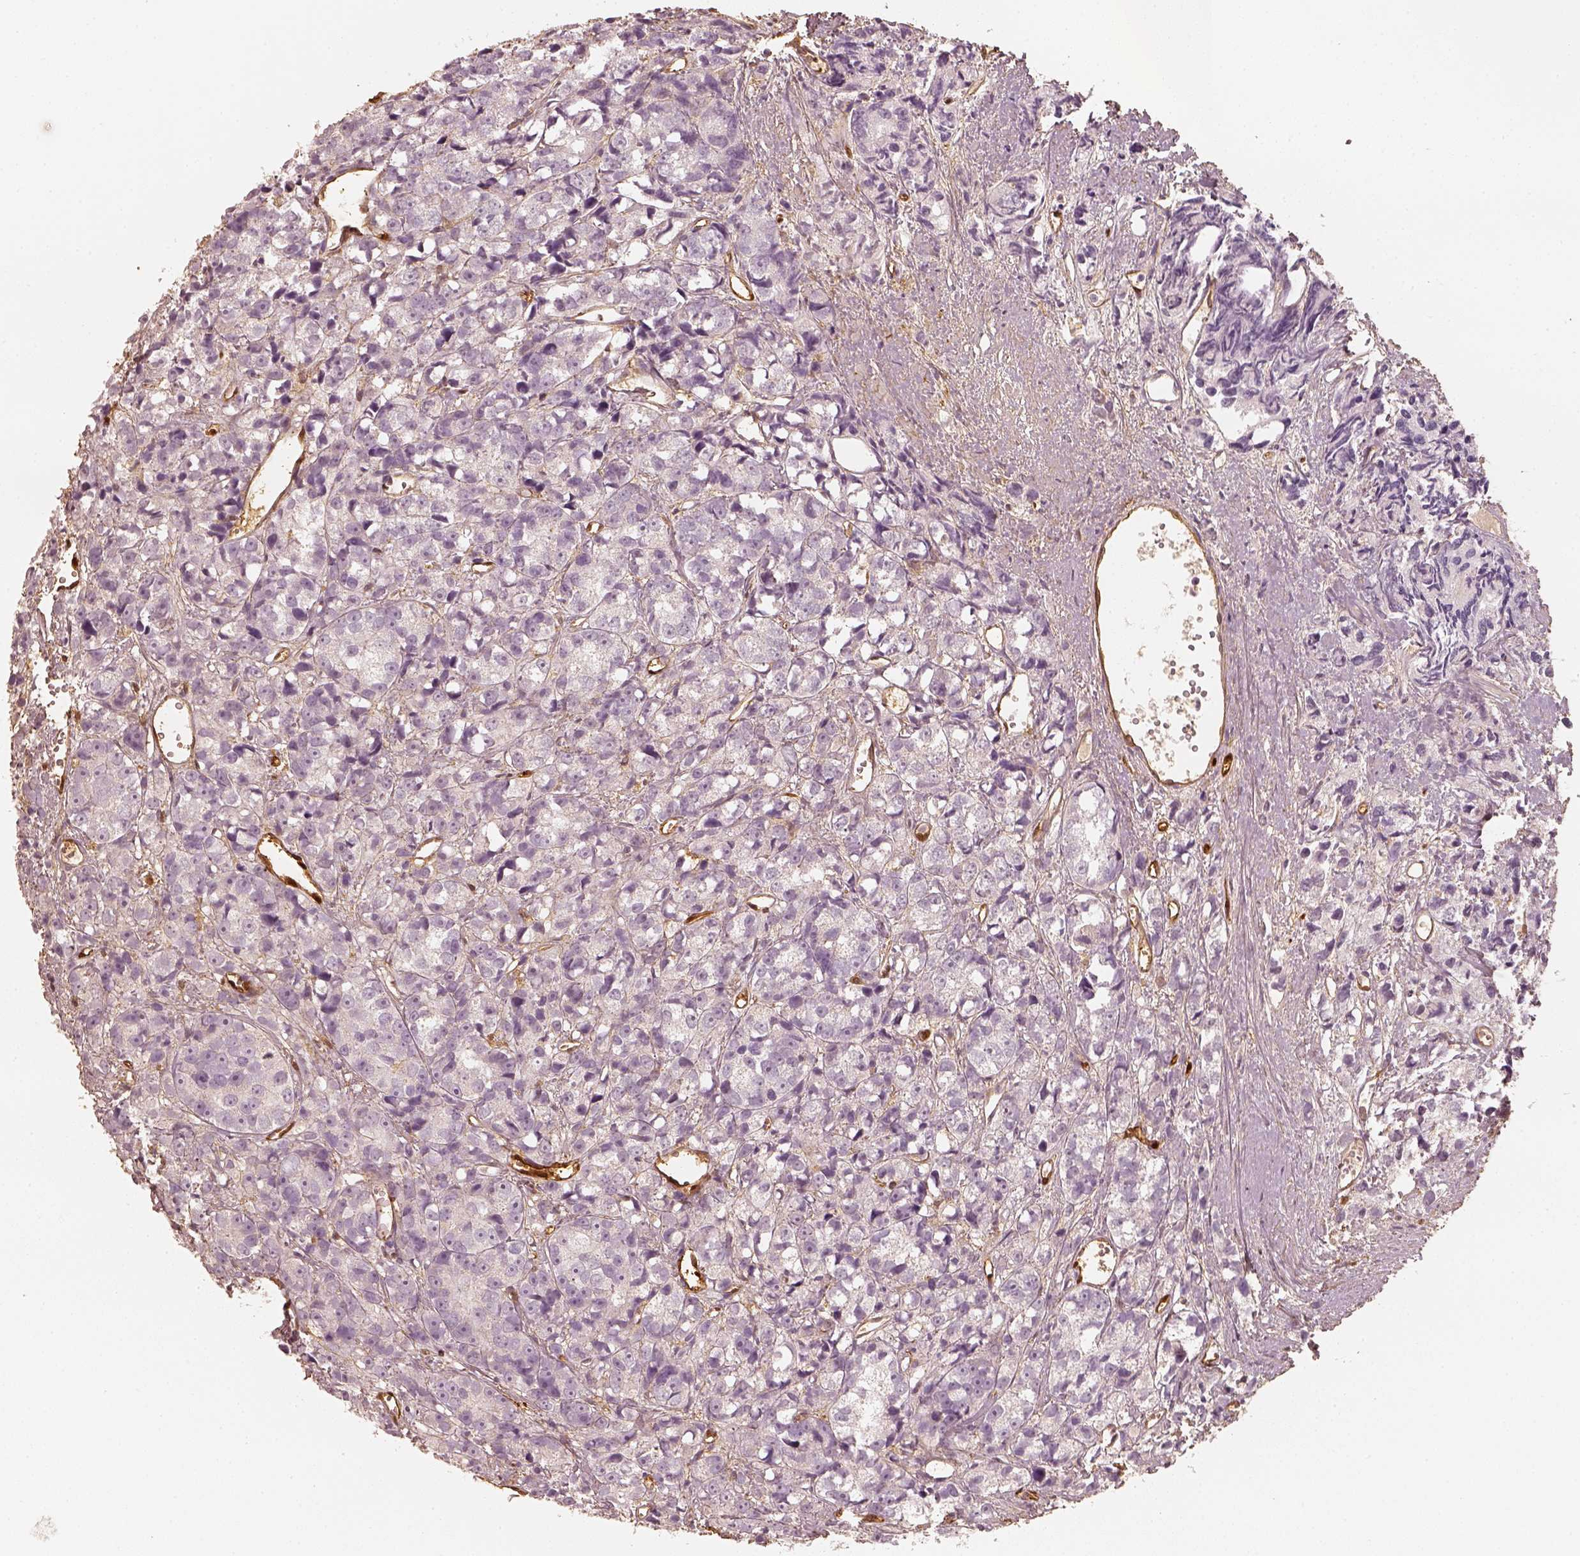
{"staining": {"intensity": "negative", "quantity": "none", "location": "none"}, "tissue": "prostate cancer", "cell_type": "Tumor cells", "image_type": "cancer", "snomed": [{"axis": "morphology", "description": "Adenocarcinoma, High grade"}, {"axis": "topography", "description": "Prostate"}], "caption": "Prostate cancer (adenocarcinoma (high-grade)) was stained to show a protein in brown. There is no significant expression in tumor cells.", "gene": "FSCN1", "patient": {"sex": "male", "age": 77}}